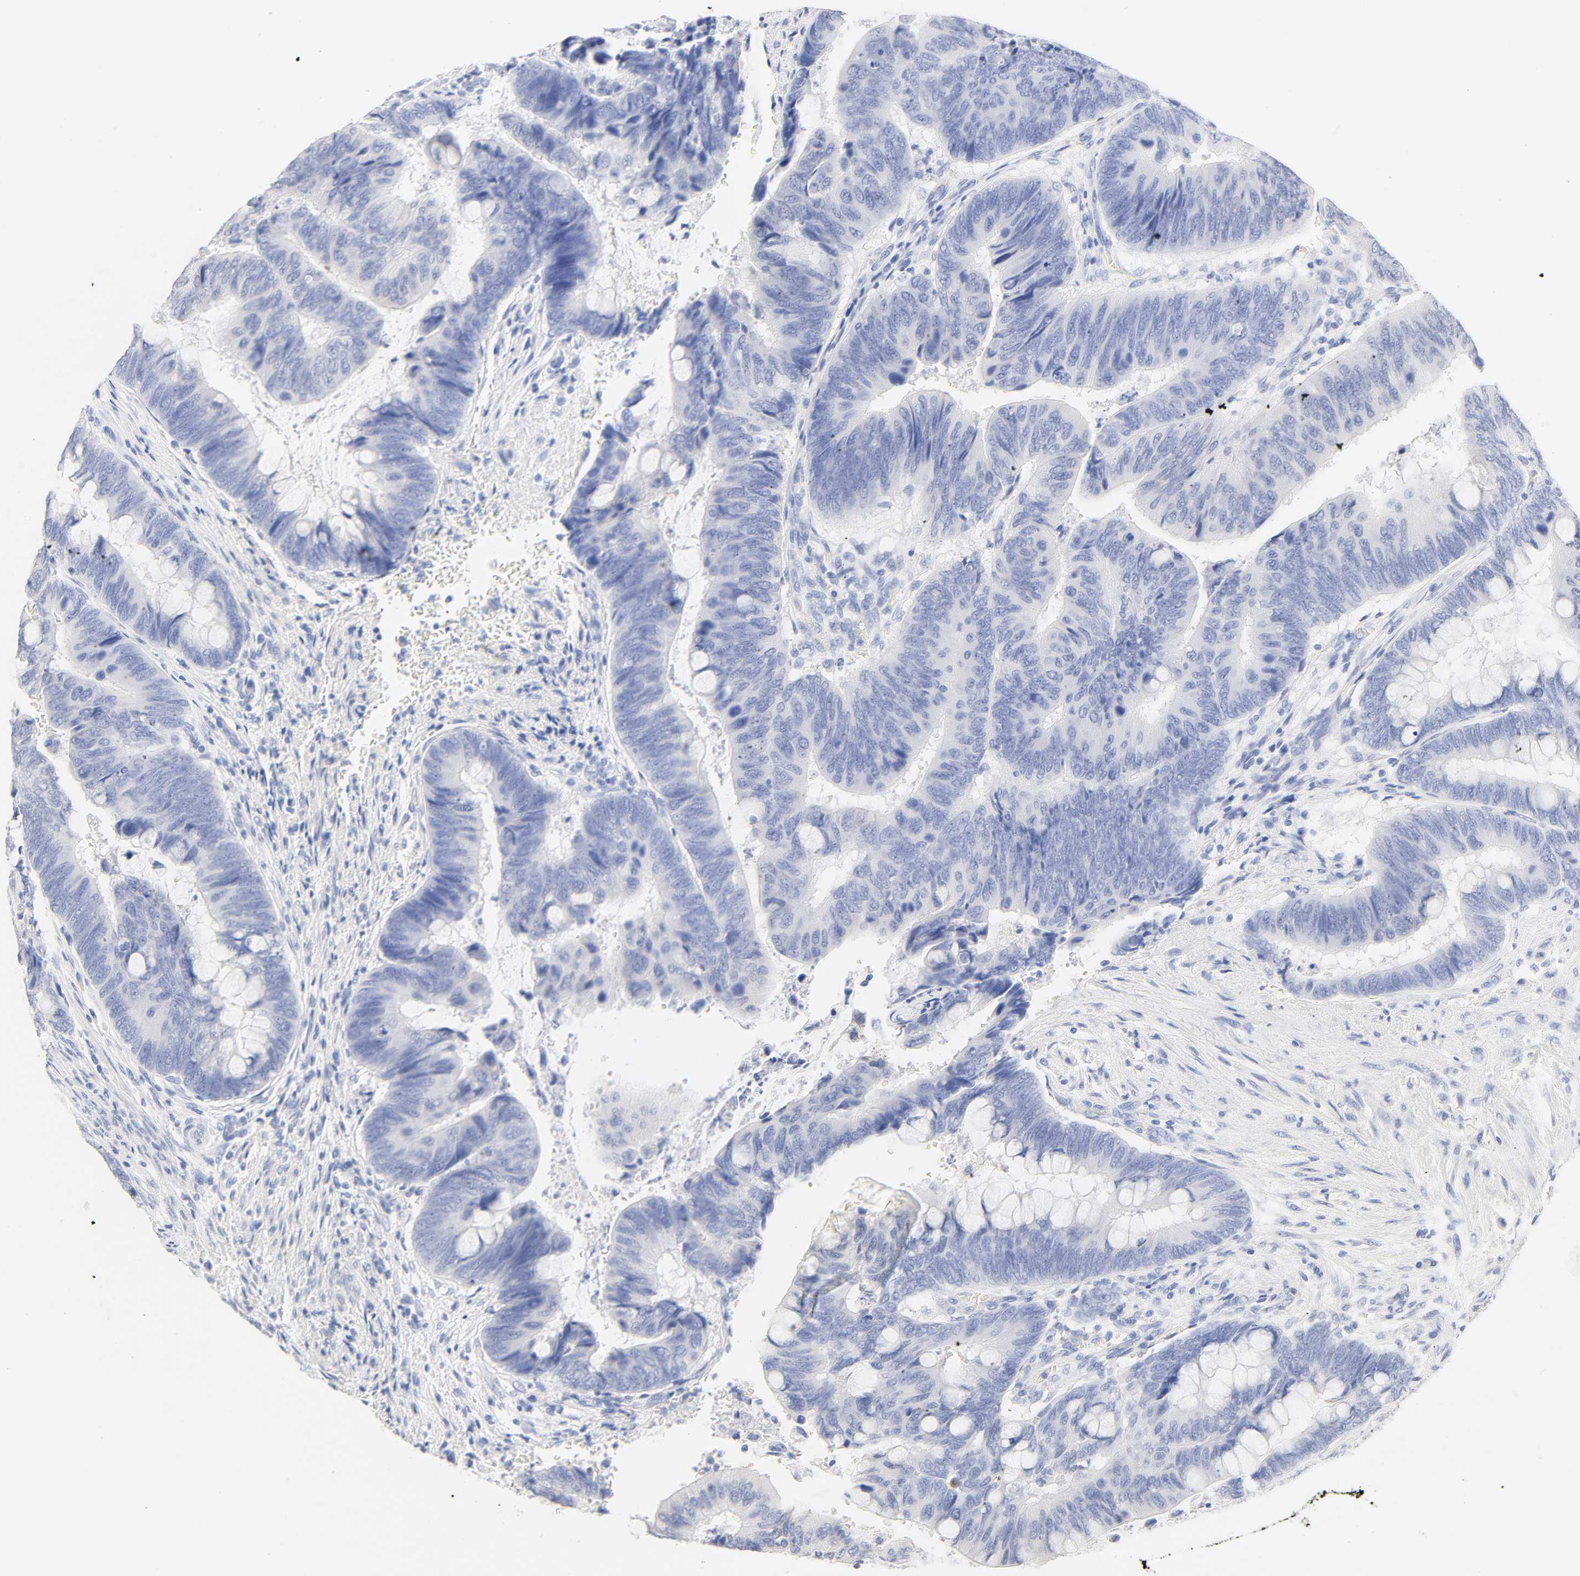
{"staining": {"intensity": "negative", "quantity": "none", "location": "none"}, "tissue": "colorectal cancer", "cell_type": "Tumor cells", "image_type": "cancer", "snomed": [{"axis": "morphology", "description": "Normal tissue, NOS"}, {"axis": "morphology", "description": "Adenocarcinoma, NOS"}, {"axis": "topography", "description": "Rectum"}], "caption": "Immunohistochemistry image of colorectal cancer (adenocarcinoma) stained for a protein (brown), which exhibits no positivity in tumor cells.", "gene": "SLCO1B3", "patient": {"sex": "male", "age": 92}}